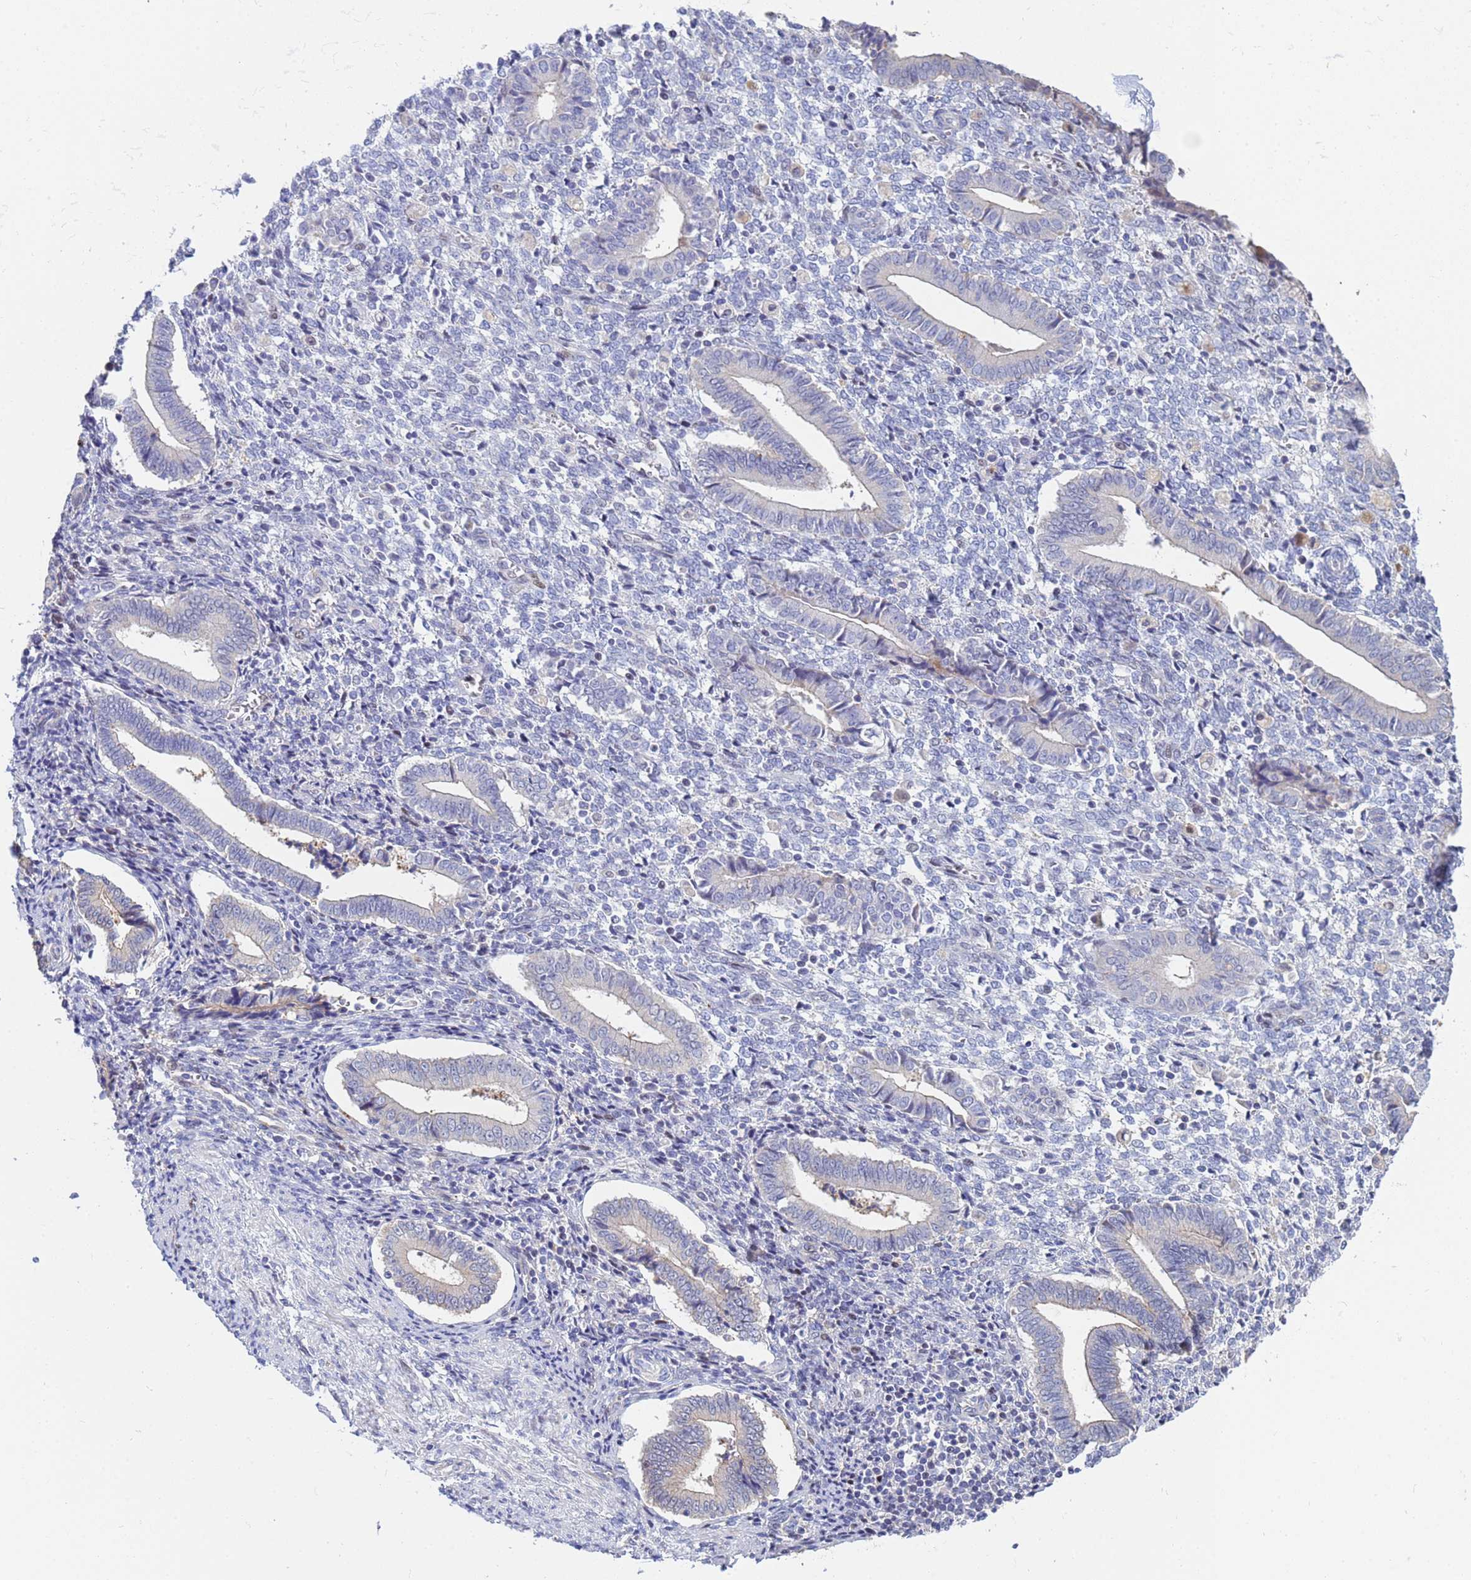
{"staining": {"intensity": "negative", "quantity": "none", "location": "none"}, "tissue": "endometrium", "cell_type": "Cells in endometrial stroma", "image_type": "normal", "snomed": [{"axis": "morphology", "description": "Normal tissue, NOS"}, {"axis": "topography", "description": "Other"}, {"axis": "topography", "description": "Endometrium"}], "caption": "High magnification brightfield microscopy of benign endometrium stained with DAB (brown) and counterstained with hematoxylin (blue): cells in endometrial stroma show no significant expression. The staining was performed using DAB (3,3'-diaminobenzidine) to visualize the protein expression in brown, while the nuclei were stained in blue with hematoxylin (Magnification: 20x).", "gene": "PPP6R1", "patient": {"sex": "female", "age": 44}}